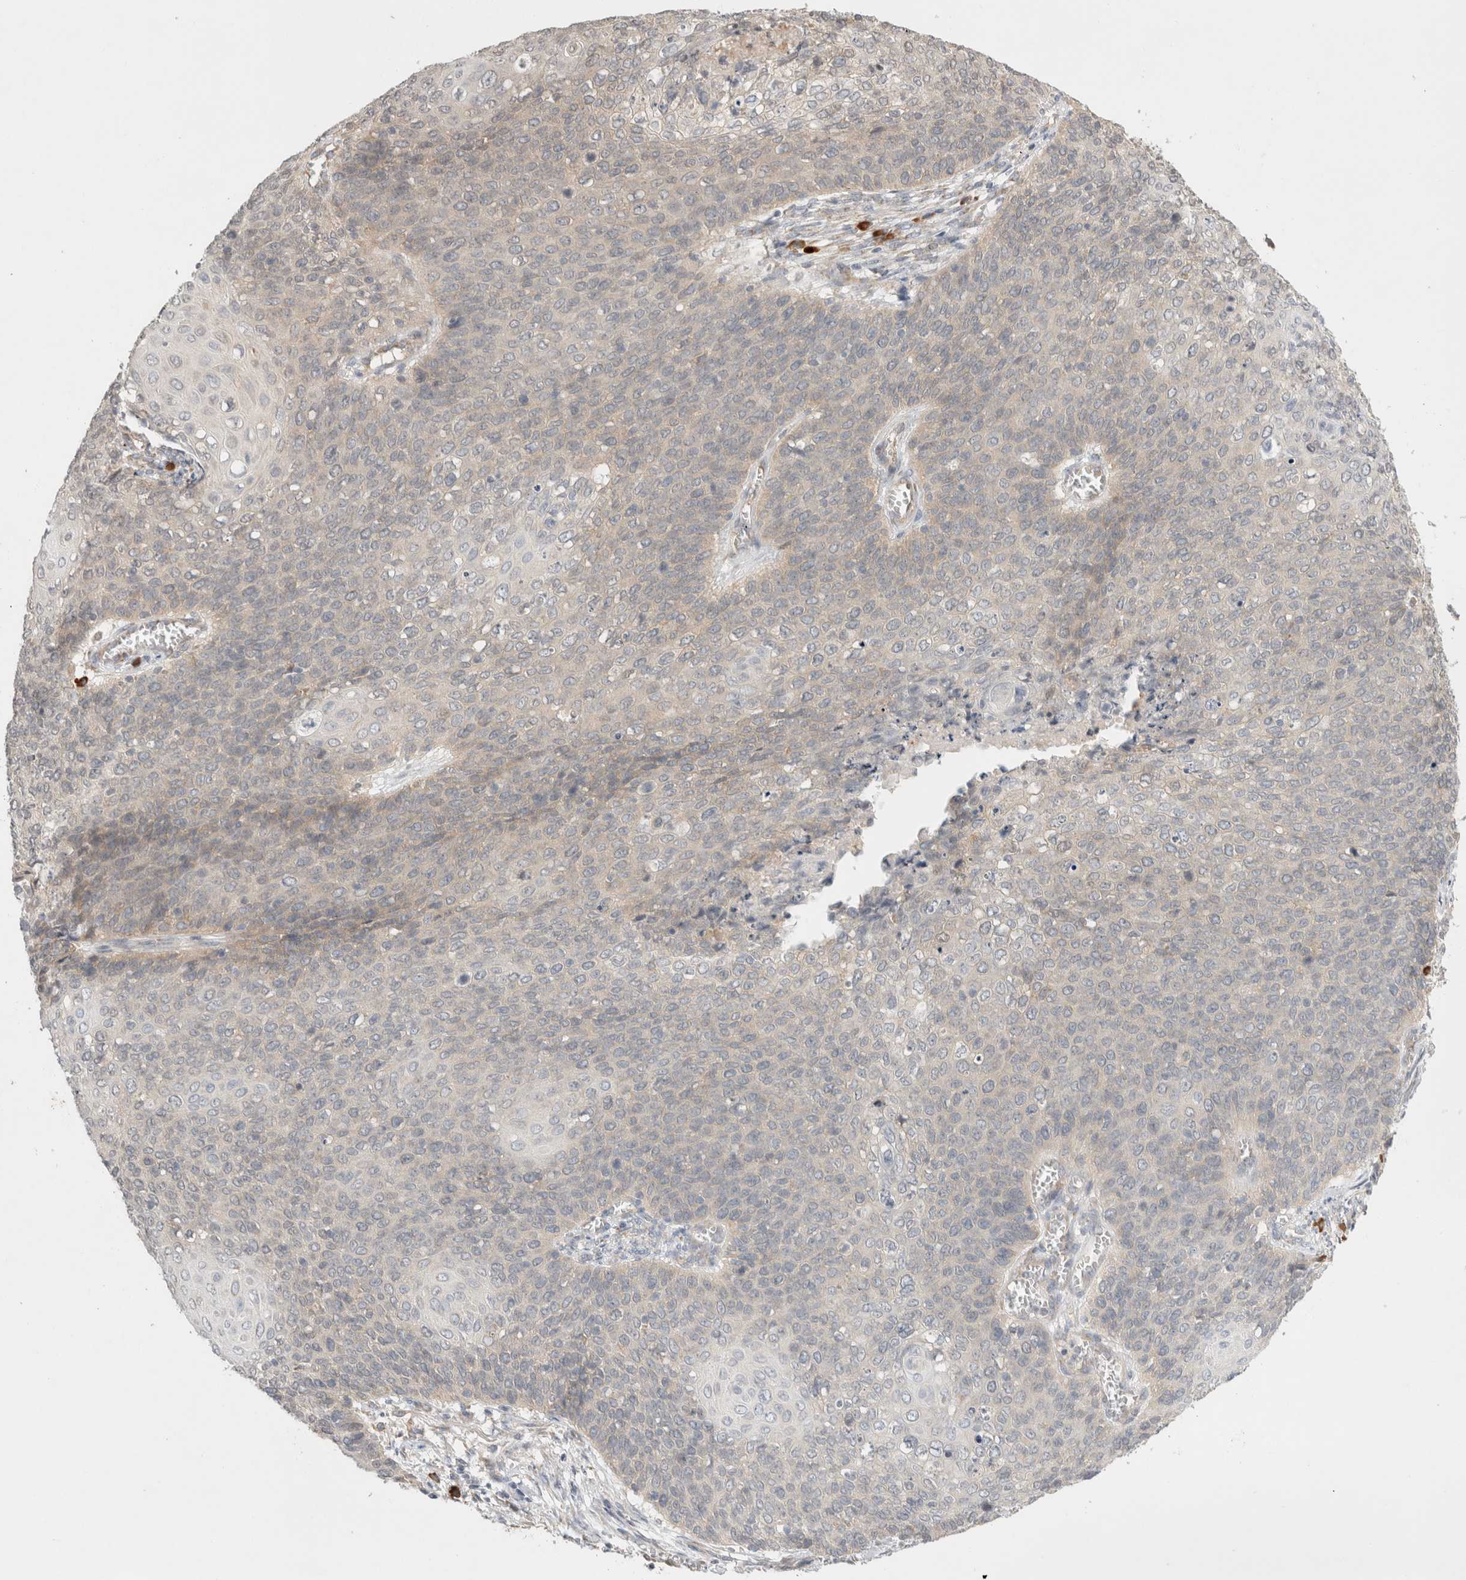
{"staining": {"intensity": "negative", "quantity": "none", "location": "none"}, "tissue": "cervical cancer", "cell_type": "Tumor cells", "image_type": "cancer", "snomed": [{"axis": "morphology", "description": "Squamous cell carcinoma, NOS"}, {"axis": "topography", "description": "Cervix"}], "caption": "This is a micrograph of IHC staining of squamous cell carcinoma (cervical), which shows no staining in tumor cells.", "gene": "NEDD4L", "patient": {"sex": "female", "age": 39}}